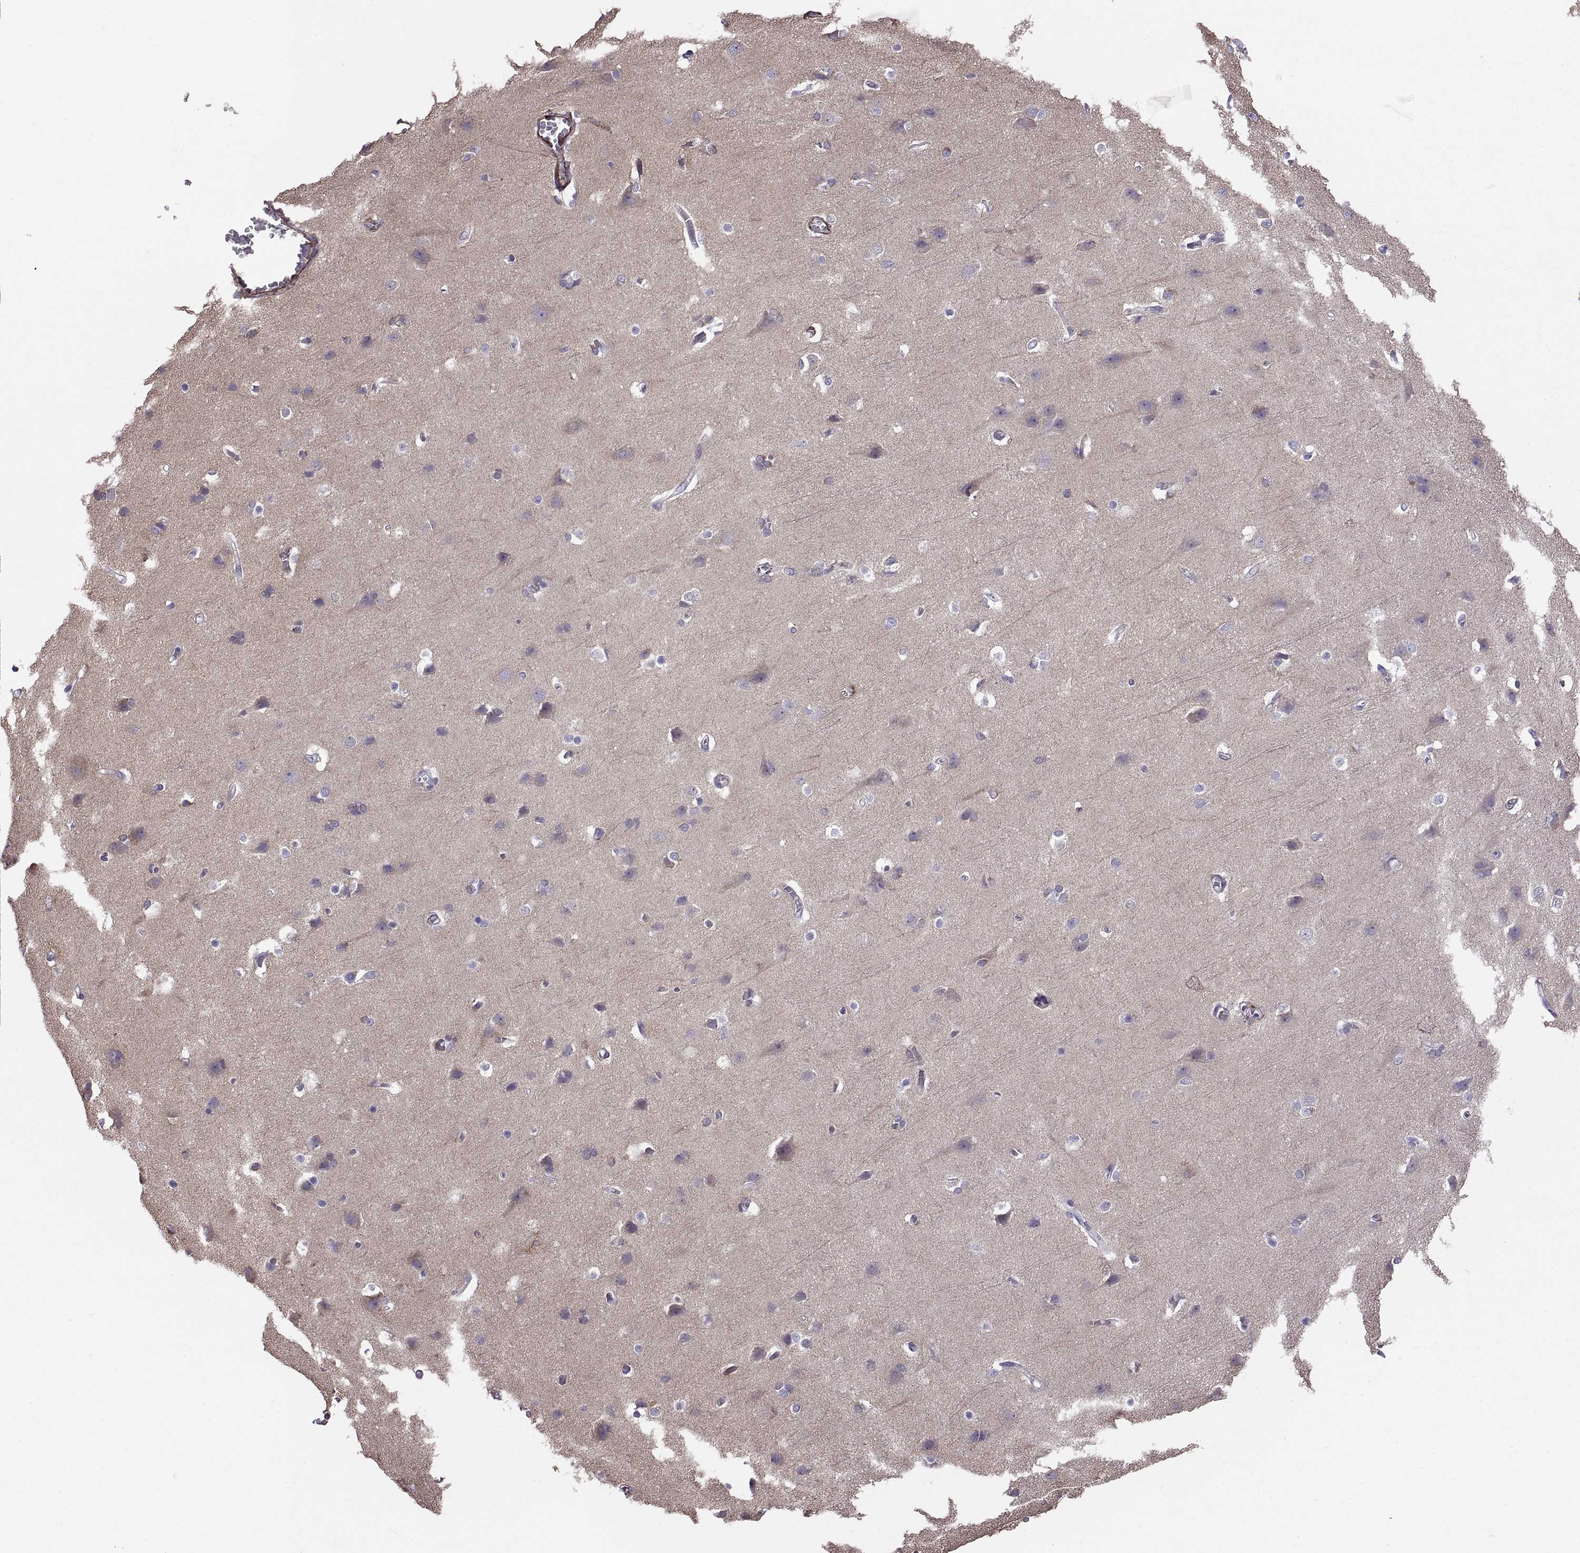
{"staining": {"intensity": "negative", "quantity": "none", "location": "none"}, "tissue": "cerebral cortex", "cell_type": "Endothelial cells", "image_type": "normal", "snomed": [{"axis": "morphology", "description": "Normal tissue, NOS"}, {"axis": "topography", "description": "Cerebral cortex"}], "caption": "Protein analysis of unremarkable cerebral cortex reveals no significant expression in endothelial cells.", "gene": "EMILIN2", "patient": {"sex": "male", "age": 37}}